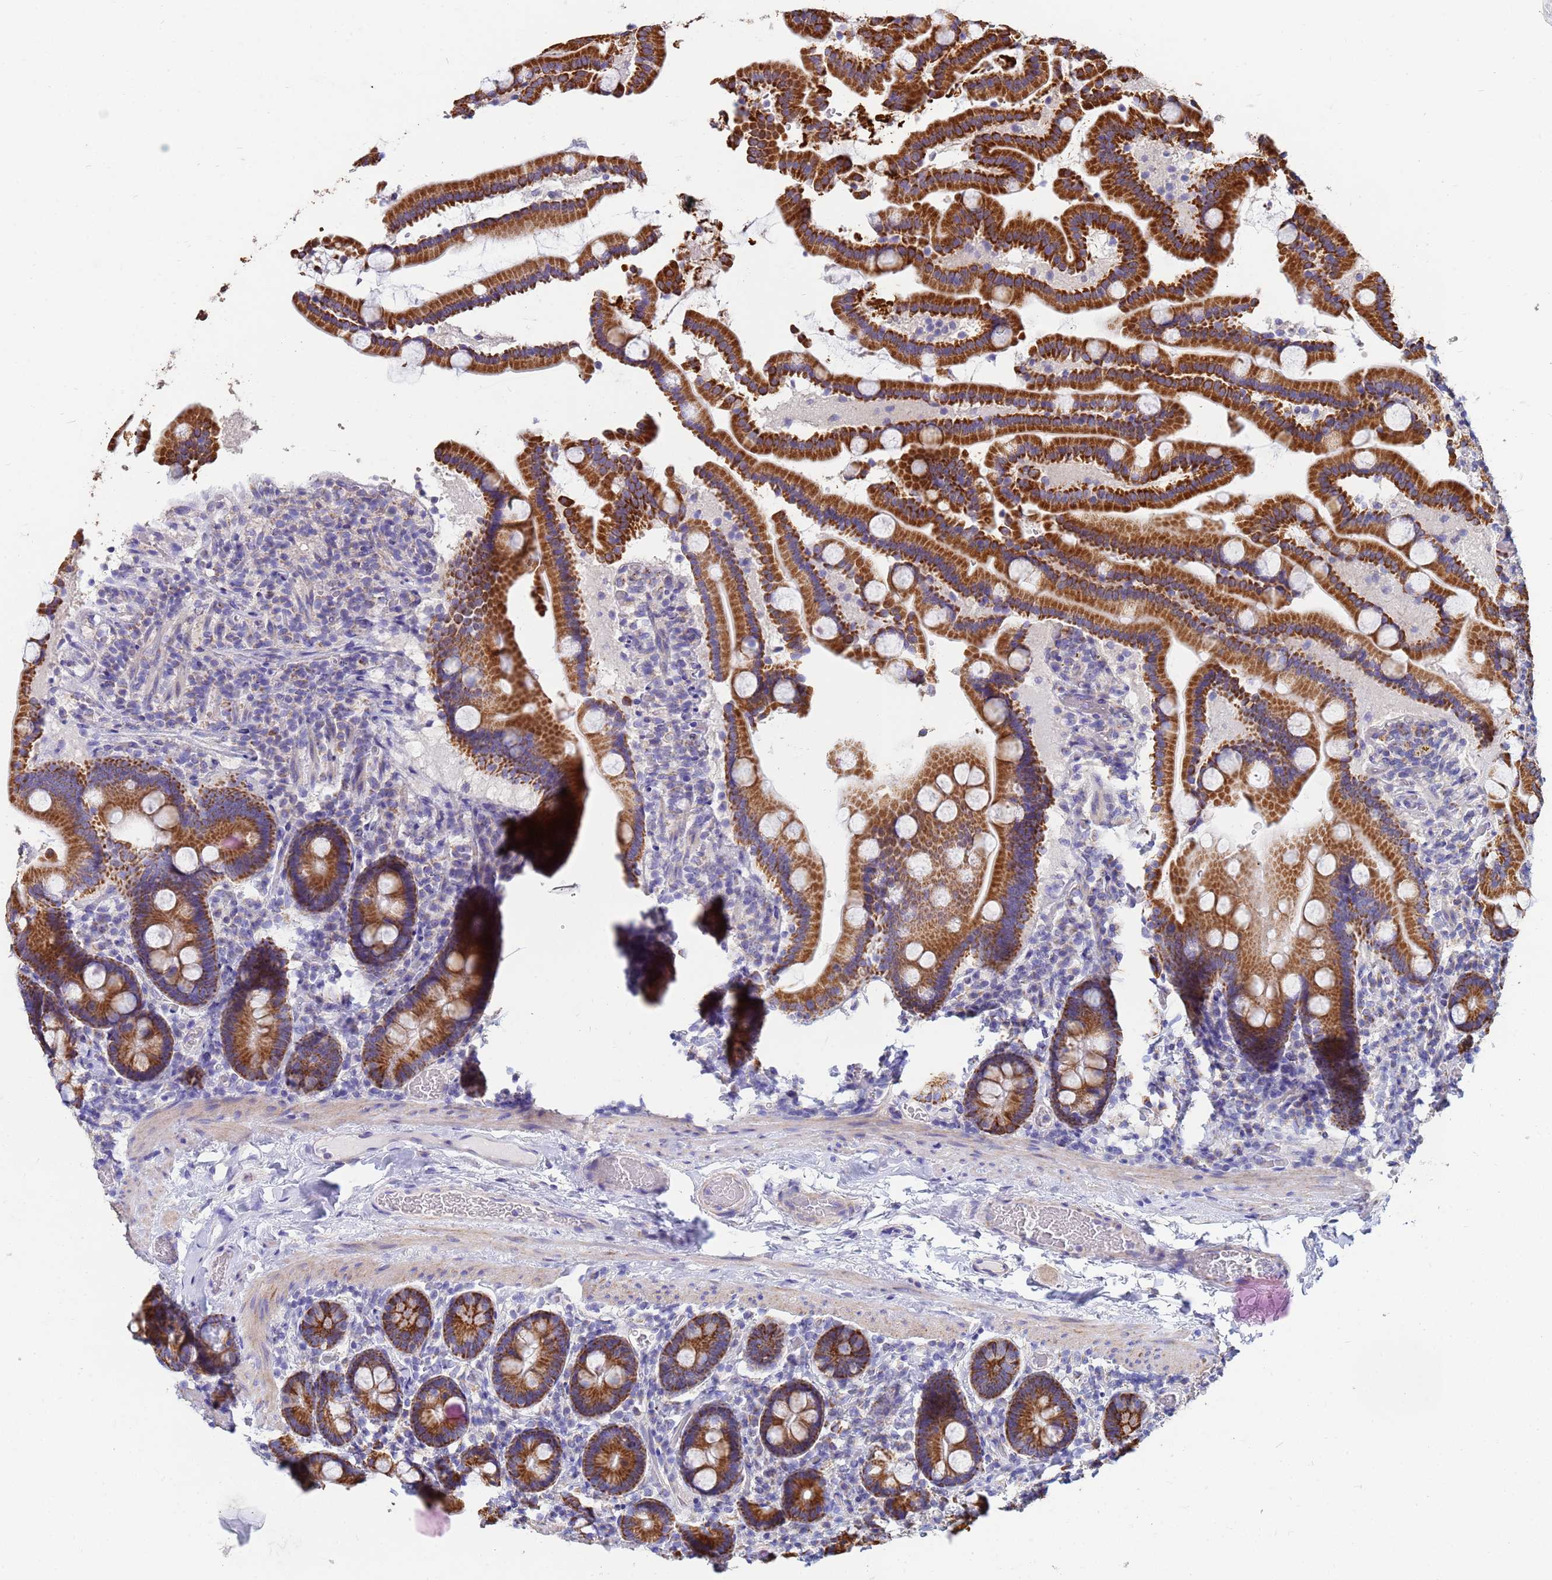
{"staining": {"intensity": "strong", "quantity": ">75%", "location": "cytoplasmic/membranous"}, "tissue": "duodenum", "cell_type": "Glandular cells", "image_type": "normal", "snomed": [{"axis": "morphology", "description": "Normal tissue, NOS"}, {"axis": "topography", "description": "Duodenum"}], "caption": "A brown stain highlights strong cytoplasmic/membranous positivity of a protein in glandular cells of benign human duodenum.", "gene": "UQCRHL", "patient": {"sex": "male", "age": 55}}